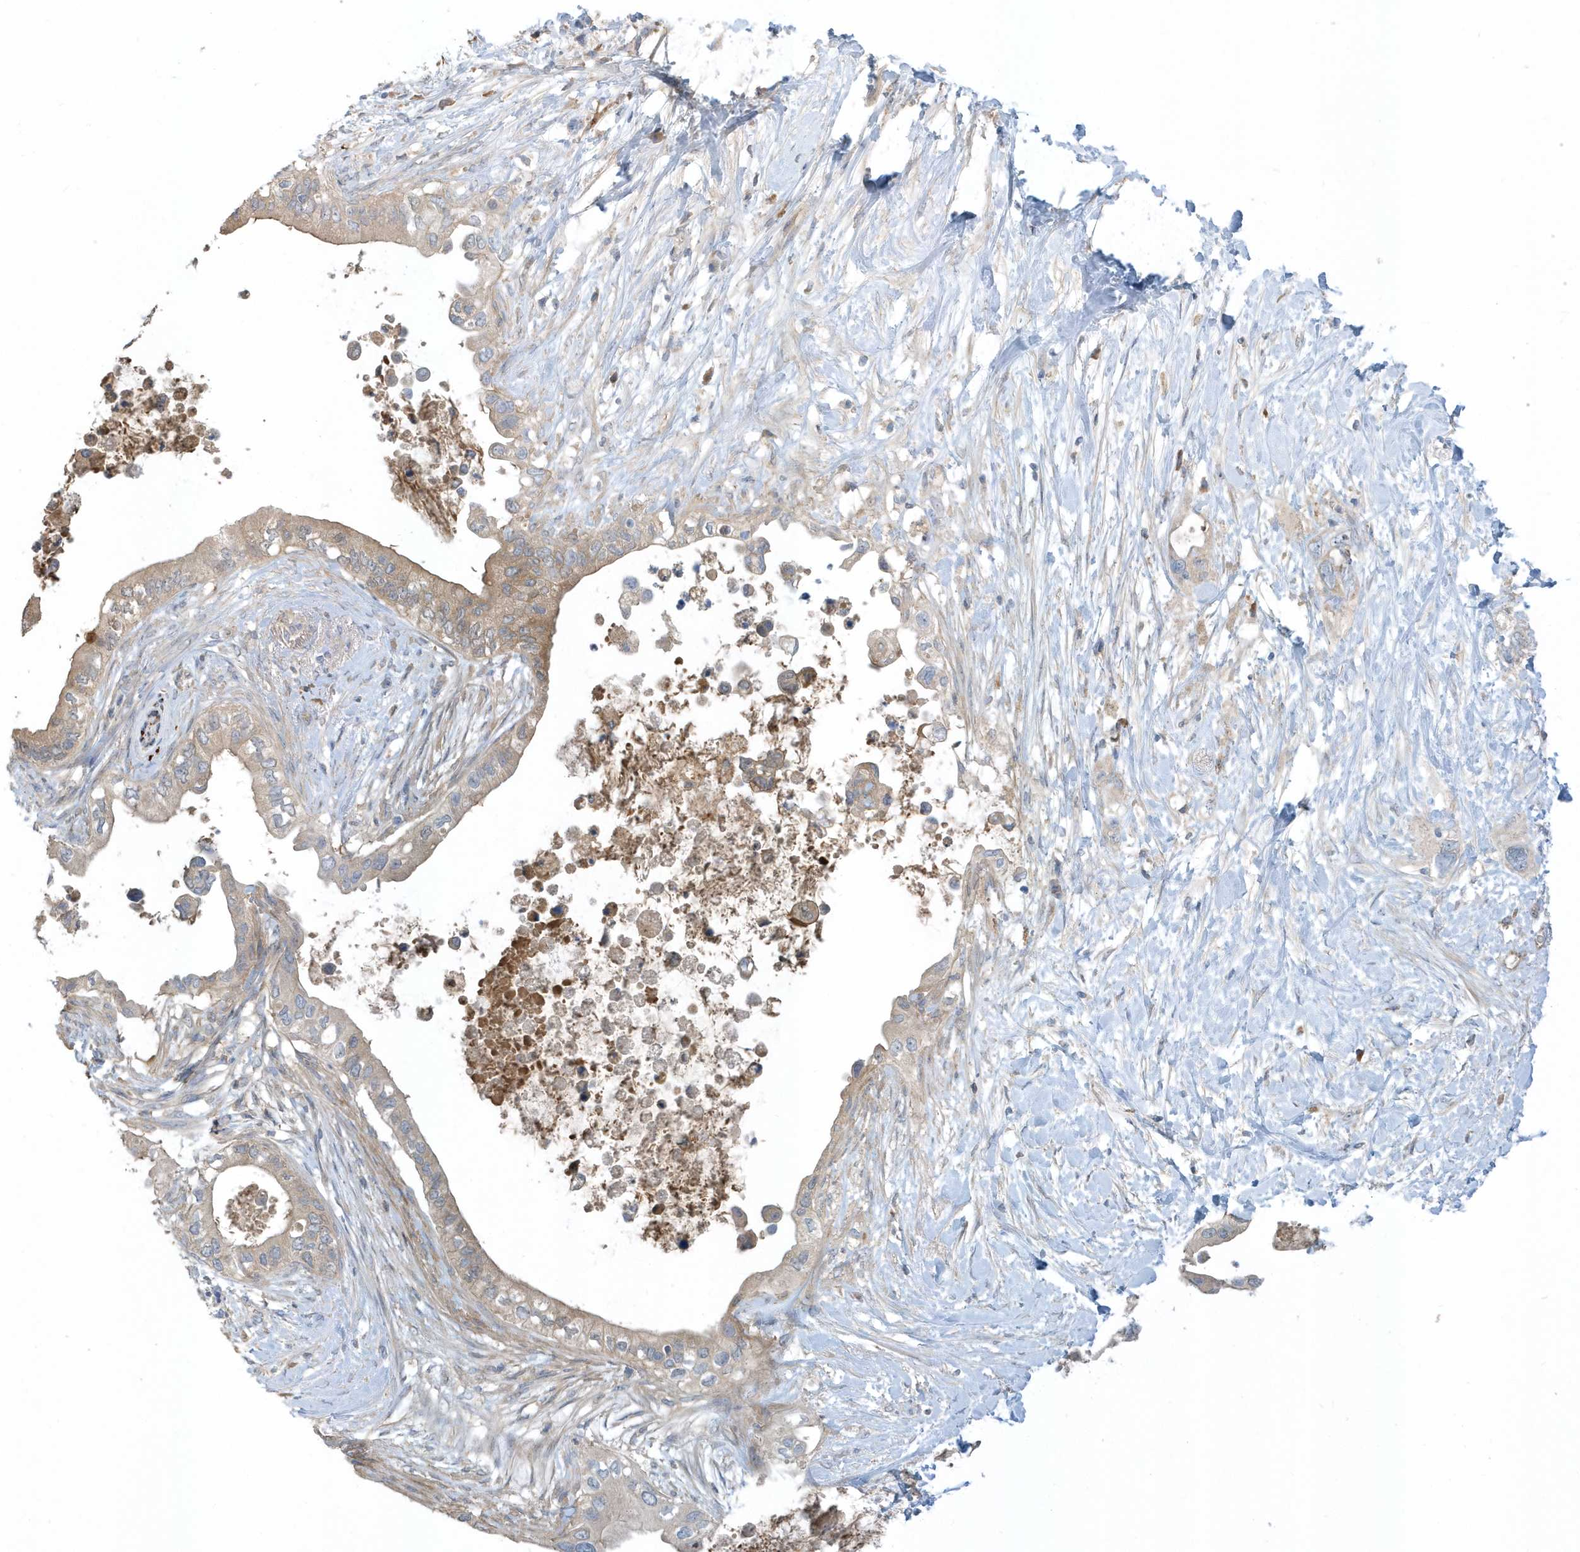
{"staining": {"intensity": "weak", "quantity": "25%-75%", "location": "cytoplasmic/membranous"}, "tissue": "pancreatic cancer", "cell_type": "Tumor cells", "image_type": "cancer", "snomed": [{"axis": "morphology", "description": "Adenocarcinoma, NOS"}, {"axis": "topography", "description": "Pancreas"}], "caption": "Weak cytoplasmic/membranous positivity is present in about 25%-75% of tumor cells in adenocarcinoma (pancreatic). Immunohistochemistry stains the protein in brown and the nuclei are stained blue.", "gene": "USP53", "patient": {"sex": "female", "age": 56}}